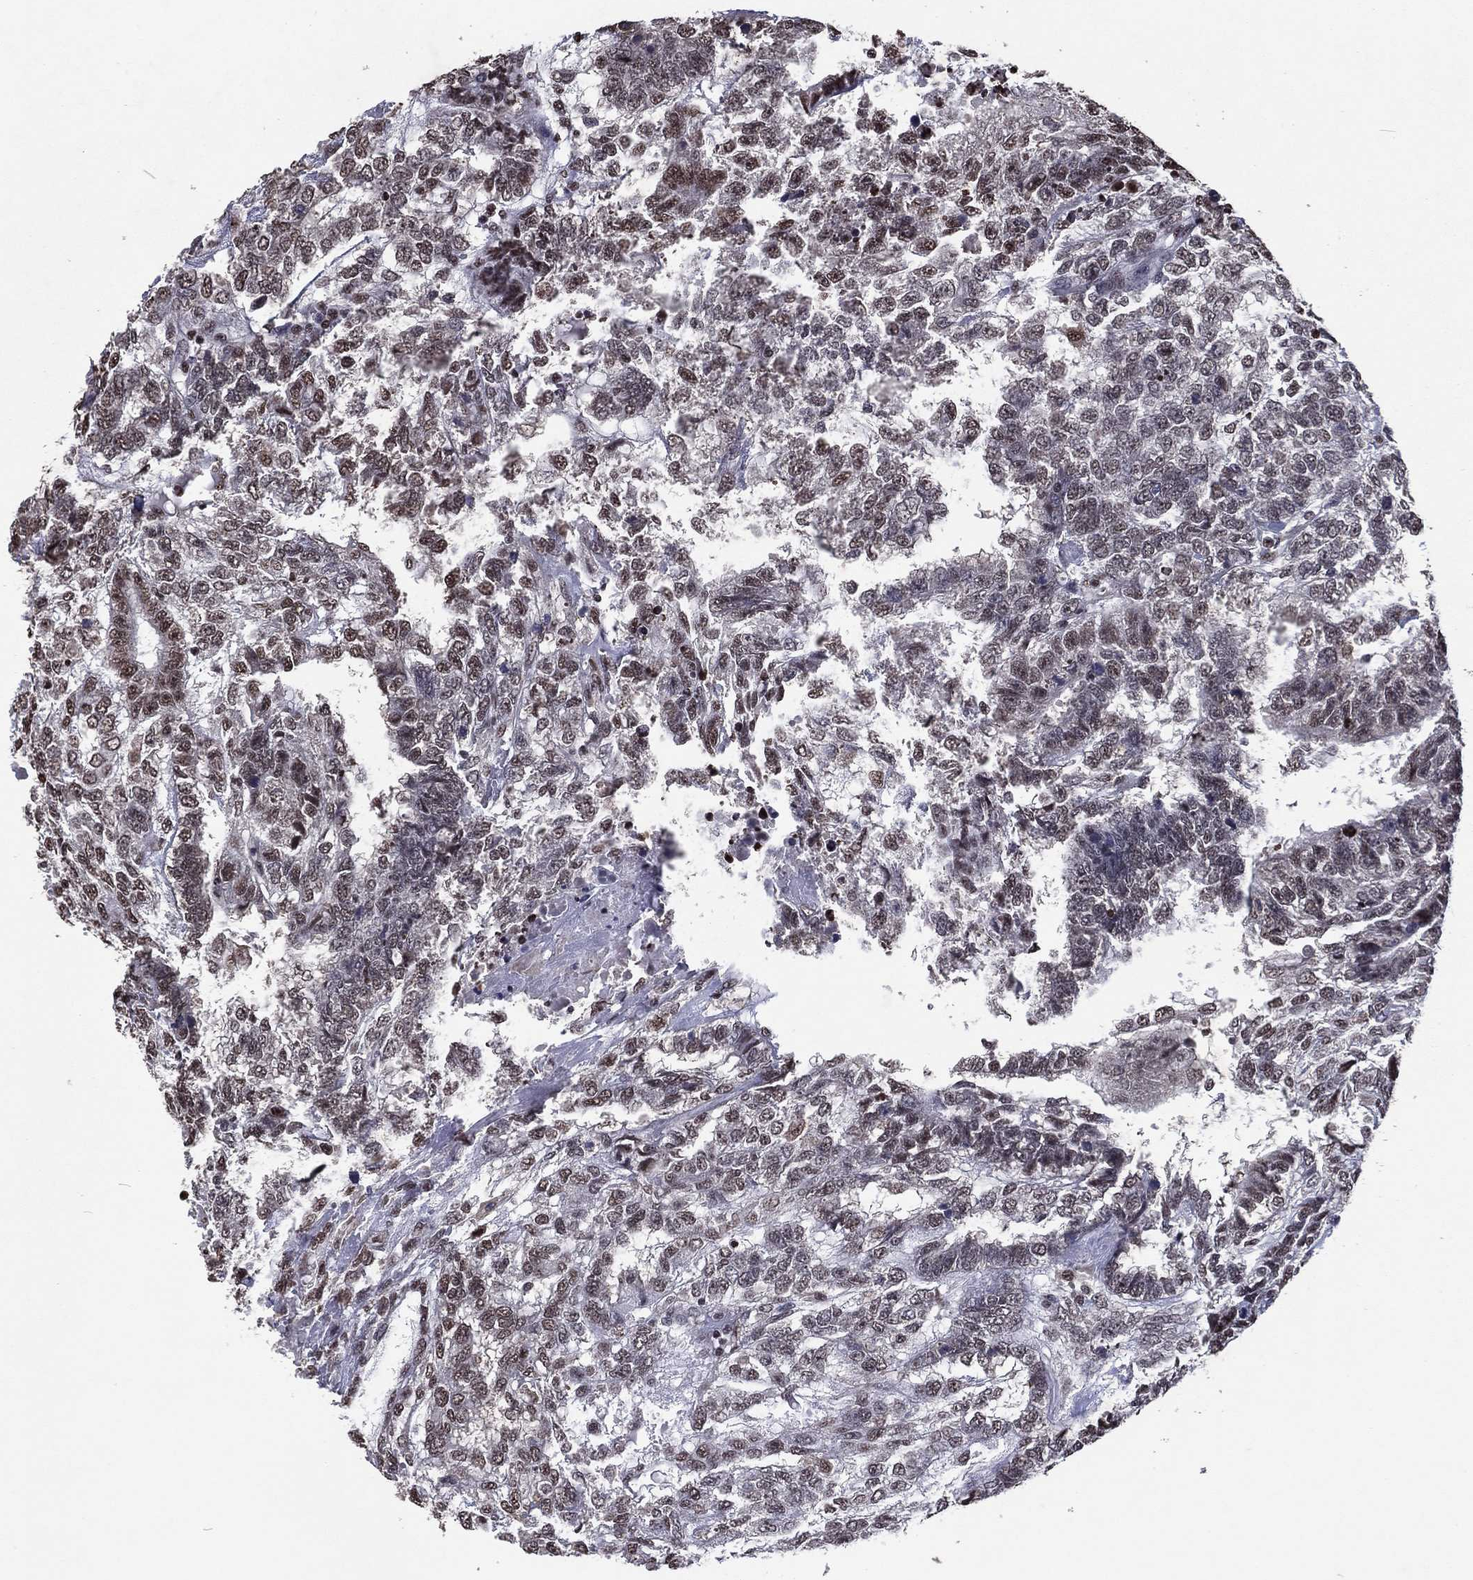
{"staining": {"intensity": "moderate", "quantity": "25%-75%", "location": "nuclear"}, "tissue": "testis cancer", "cell_type": "Tumor cells", "image_type": "cancer", "snomed": [{"axis": "morphology", "description": "Seminoma, NOS"}, {"axis": "morphology", "description": "Carcinoma, Embryonal, NOS"}, {"axis": "topography", "description": "Testis"}], "caption": "Protein staining of testis cancer tissue shows moderate nuclear staining in about 25%-75% of tumor cells. (Stains: DAB in brown, nuclei in blue, Microscopy: brightfield microscopy at high magnification).", "gene": "ZBTB42", "patient": {"sex": "male", "age": 41}}